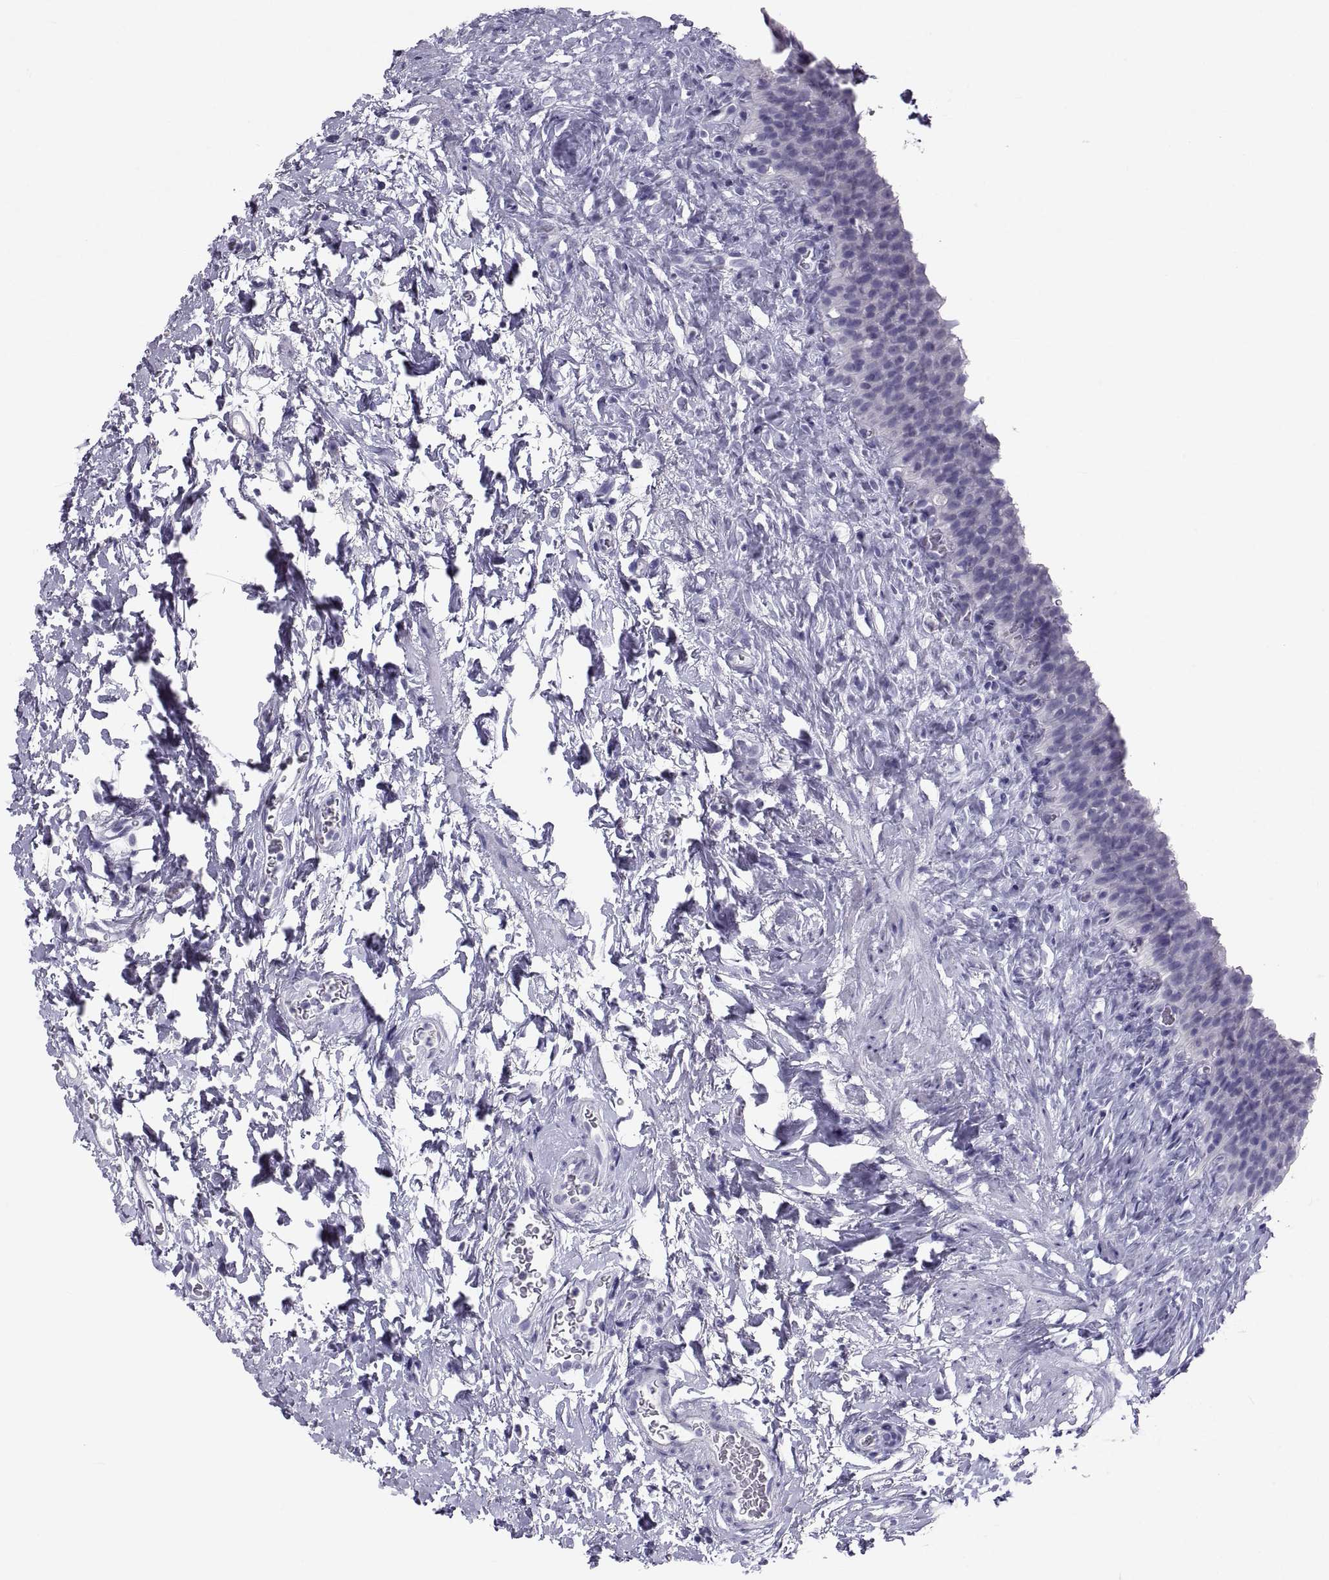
{"staining": {"intensity": "negative", "quantity": "none", "location": "none"}, "tissue": "urinary bladder", "cell_type": "Urothelial cells", "image_type": "normal", "snomed": [{"axis": "morphology", "description": "Normal tissue, NOS"}, {"axis": "topography", "description": "Urinary bladder"}], "caption": "An image of urinary bladder stained for a protein reveals no brown staining in urothelial cells. (DAB immunohistochemistry visualized using brightfield microscopy, high magnification).", "gene": "PCSK1N", "patient": {"sex": "male", "age": 76}}